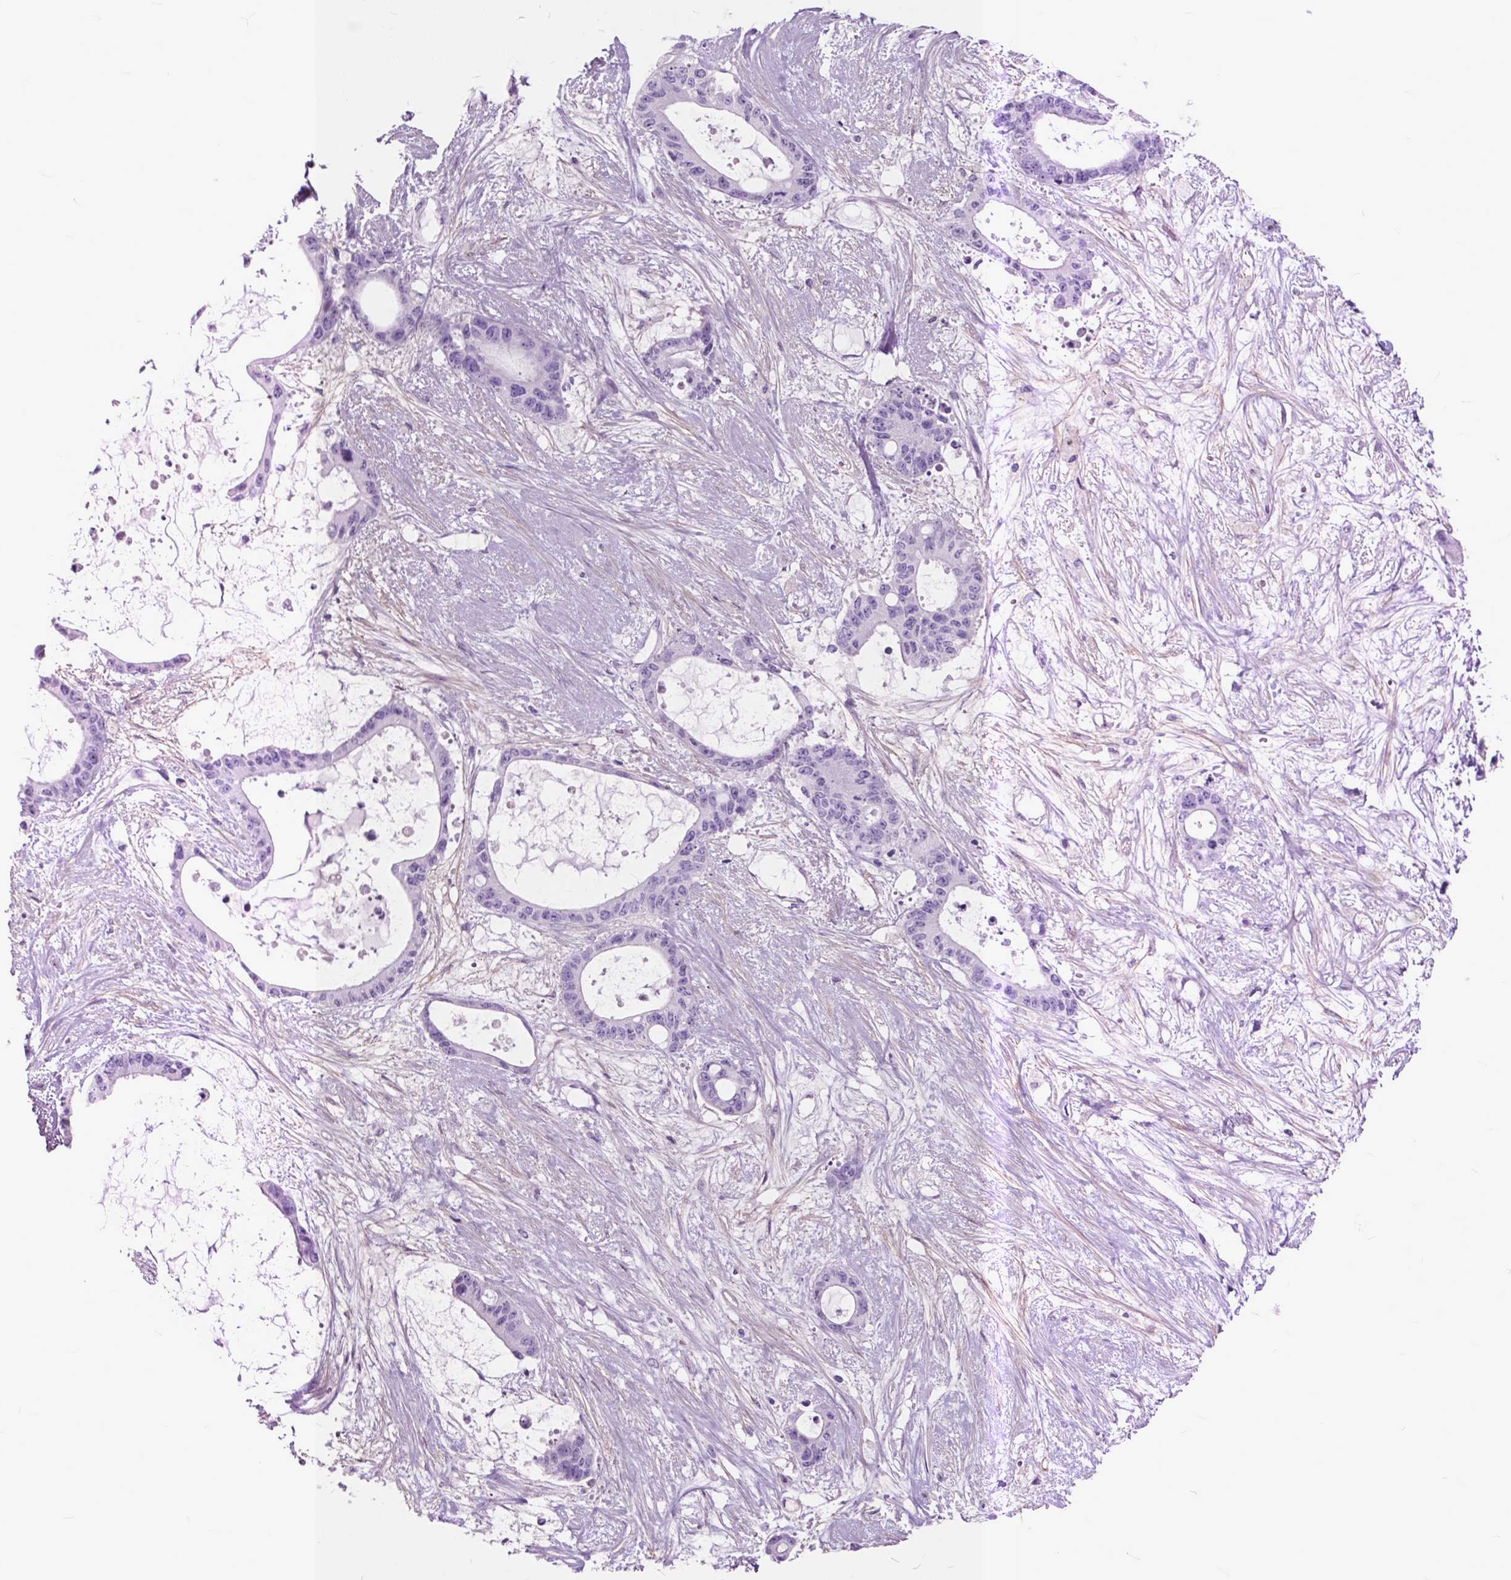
{"staining": {"intensity": "negative", "quantity": "none", "location": "none"}, "tissue": "liver cancer", "cell_type": "Tumor cells", "image_type": "cancer", "snomed": [{"axis": "morphology", "description": "Normal tissue, NOS"}, {"axis": "morphology", "description": "Cholangiocarcinoma"}, {"axis": "topography", "description": "Liver"}, {"axis": "topography", "description": "Peripheral nerve tissue"}], "caption": "A histopathology image of human liver cholangiocarcinoma is negative for staining in tumor cells.", "gene": "GDF9", "patient": {"sex": "female", "age": 73}}